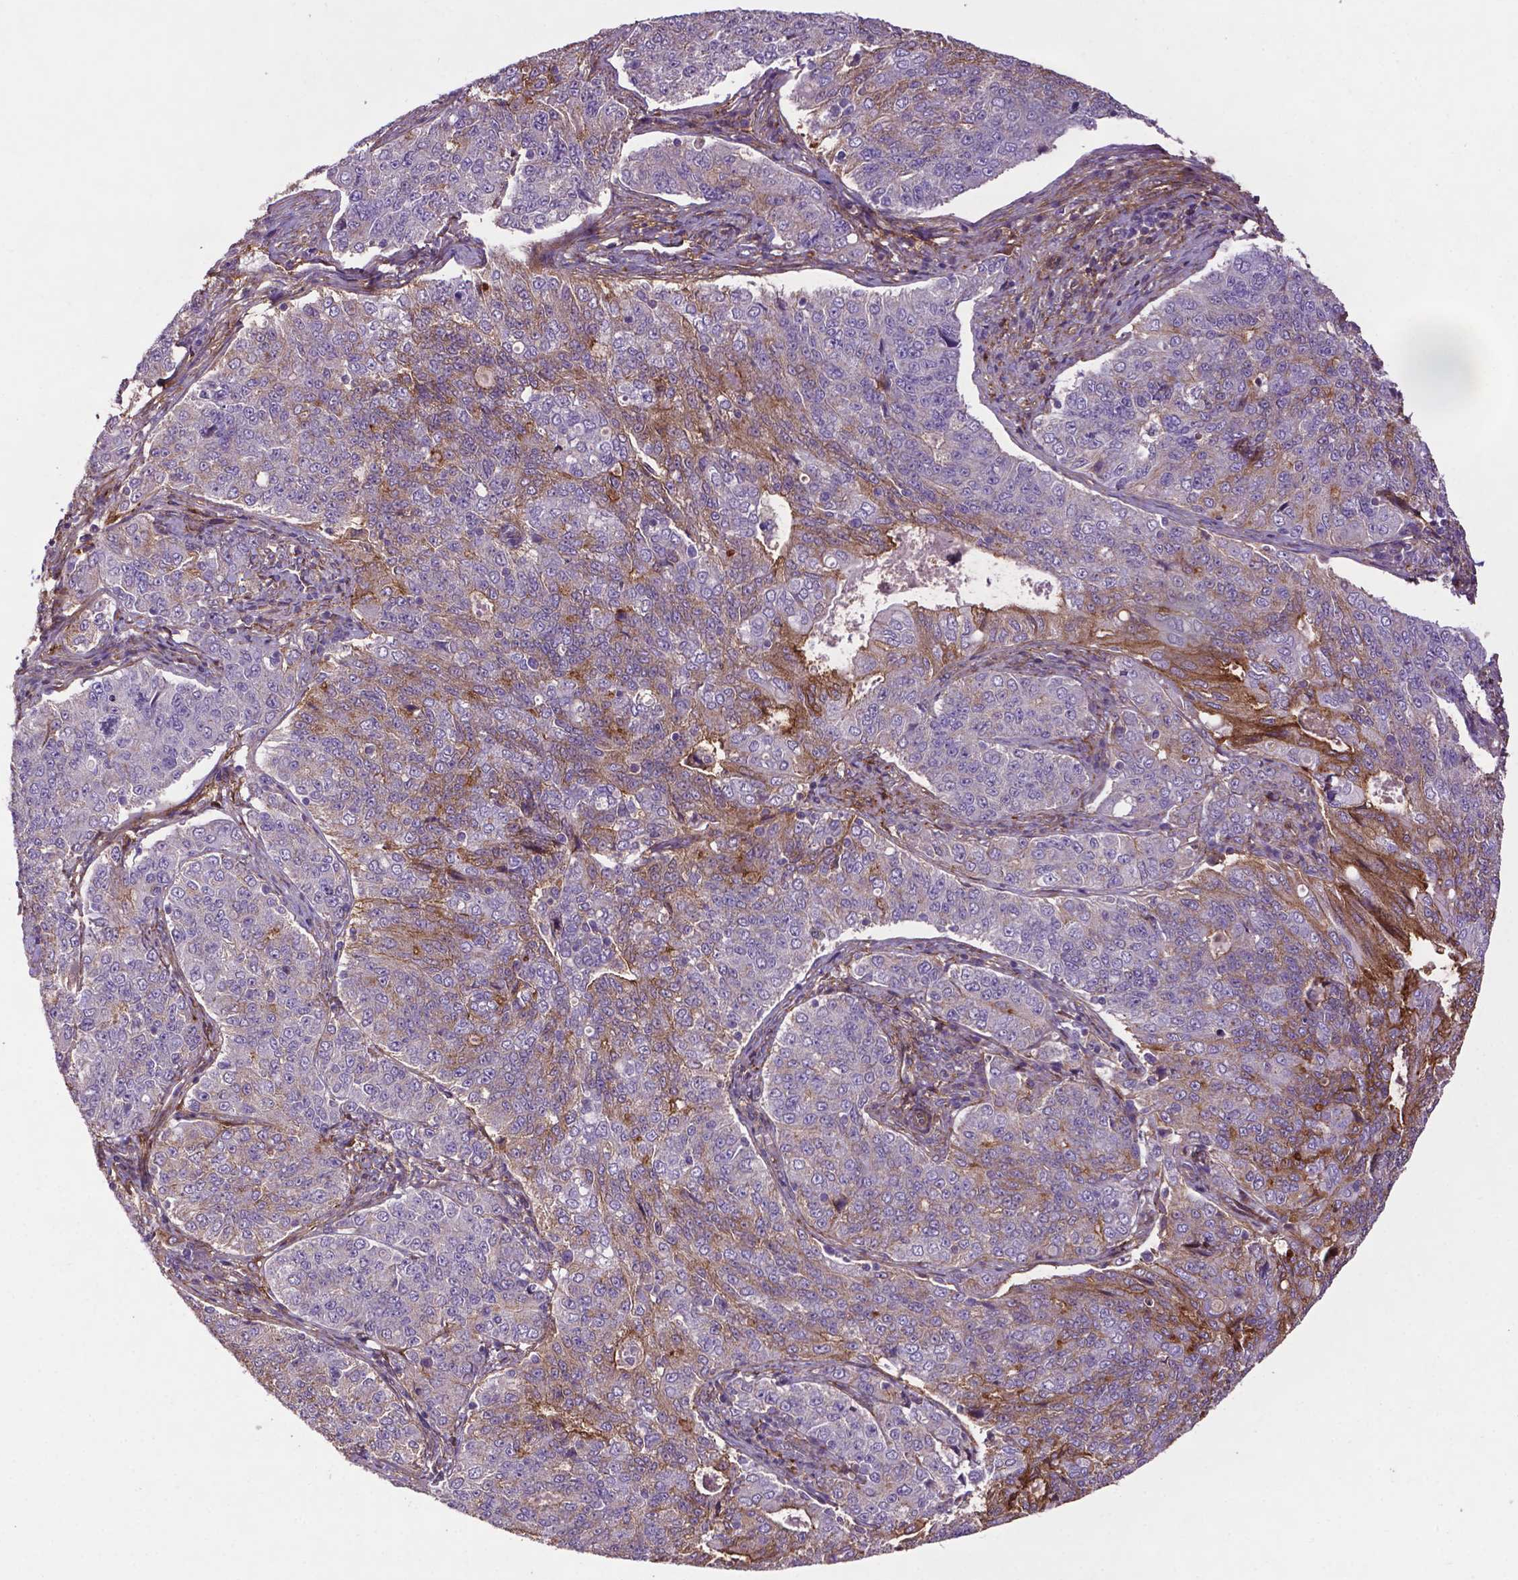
{"staining": {"intensity": "weak", "quantity": "<25%", "location": "cytoplasmic/membranous"}, "tissue": "endometrial cancer", "cell_type": "Tumor cells", "image_type": "cancer", "snomed": [{"axis": "morphology", "description": "Adenocarcinoma, NOS"}, {"axis": "topography", "description": "Endometrium"}], "caption": "Tumor cells are negative for brown protein staining in adenocarcinoma (endometrial).", "gene": "RRAS", "patient": {"sex": "female", "age": 43}}